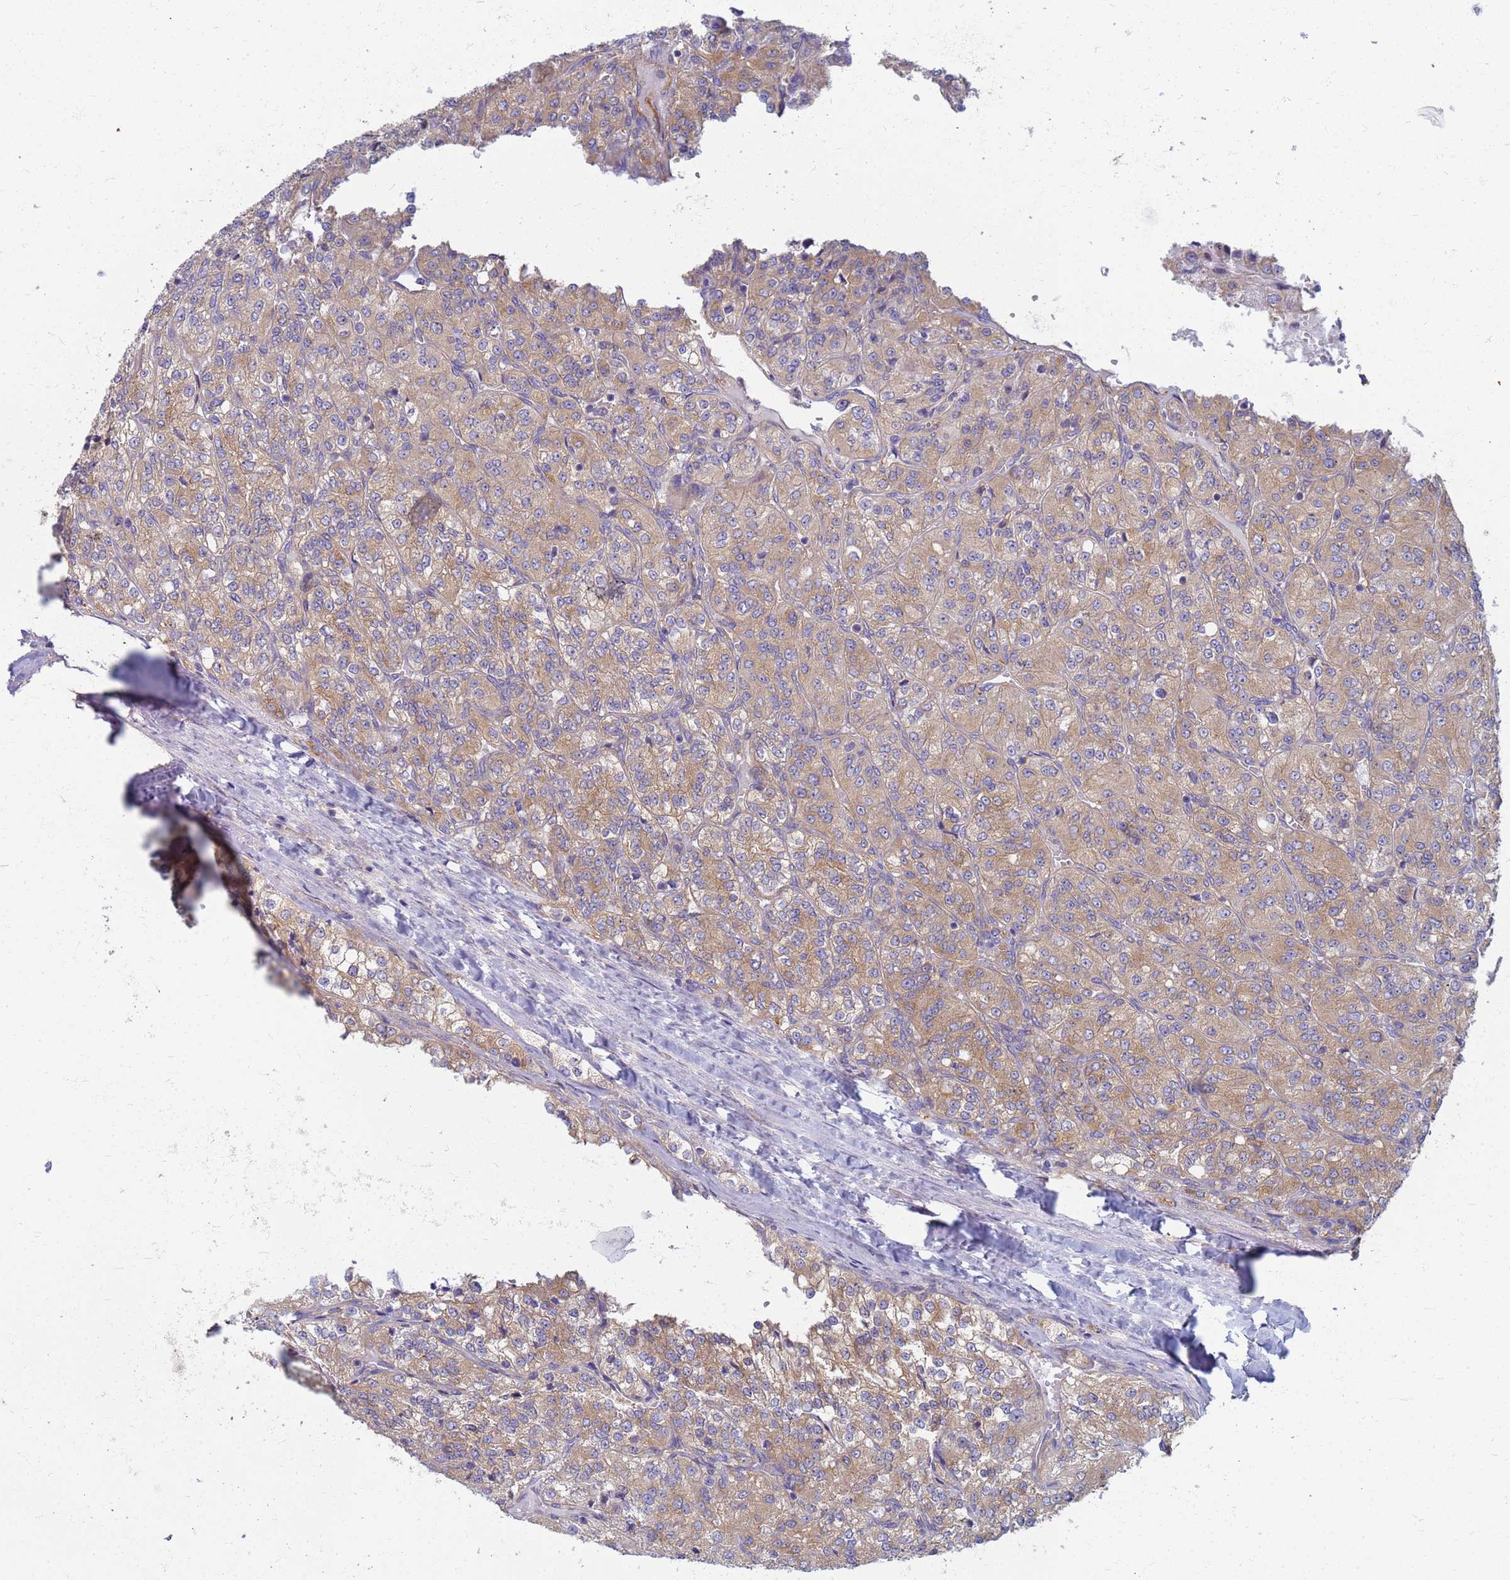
{"staining": {"intensity": "moderate", "quantity": ">75%", "location": "cytoplasmic/membranous"}, "tissue": "renal cancer", "cell_type": "Tumor cells", "image_type": "cancer", "snomed": [{"axis": "morphology", "description": "Adenocarcinoma, NOS"}, {"axis": "topography", "description": "Kidney"}], "caption": "Immunohistochemical staining of human renal cancer reveals medium levels of moderate cytoplasmic/membranous protein expression in approximately >75% of tumor cells. The staining was performed using DAB, with brown indicating positive protein expression. Nuclei are stained blue with hematoxylin.", "gene": "EEA1", "patient": {"sex": "female", "age": 63}}